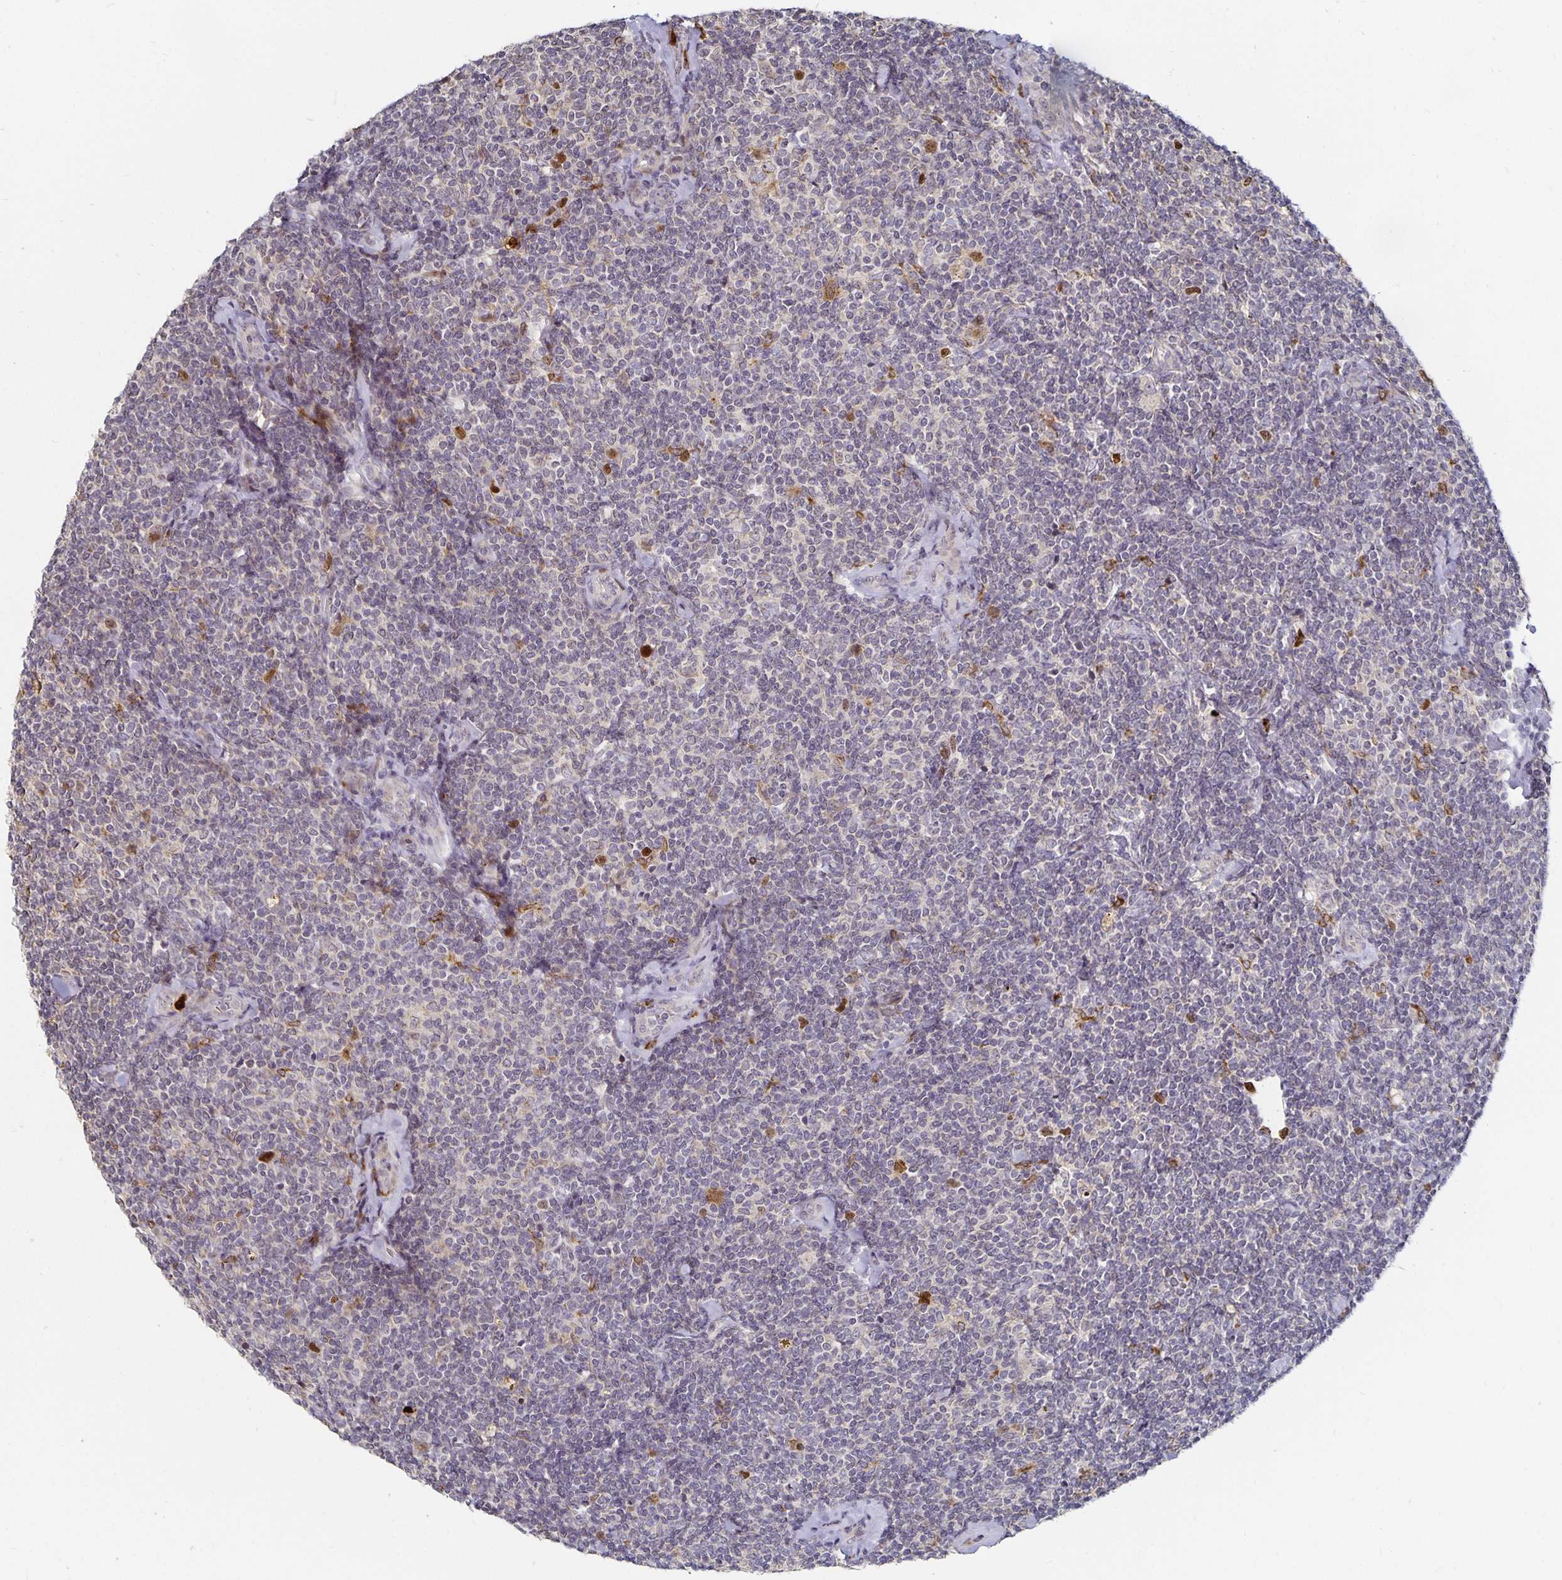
{"staining": {"intensity": "negative", "quantity": "none", "location": "none"}, "tissue": "lymphoma", "cell_type": "Tumor cells", "image_type": "cancer", "snomed": [{"axis": "morphology", "description": "Malignant lymphoma, non-Hodgkin's type, Low grade"}, {"axis": "topography", "description": "Lymph node"}], "caption": "Histopathology image shows no protein expression in tumor cells of lymphoma tissue.", "gene": "ANLN", "patient": {"sex": "female", "age": 56}}